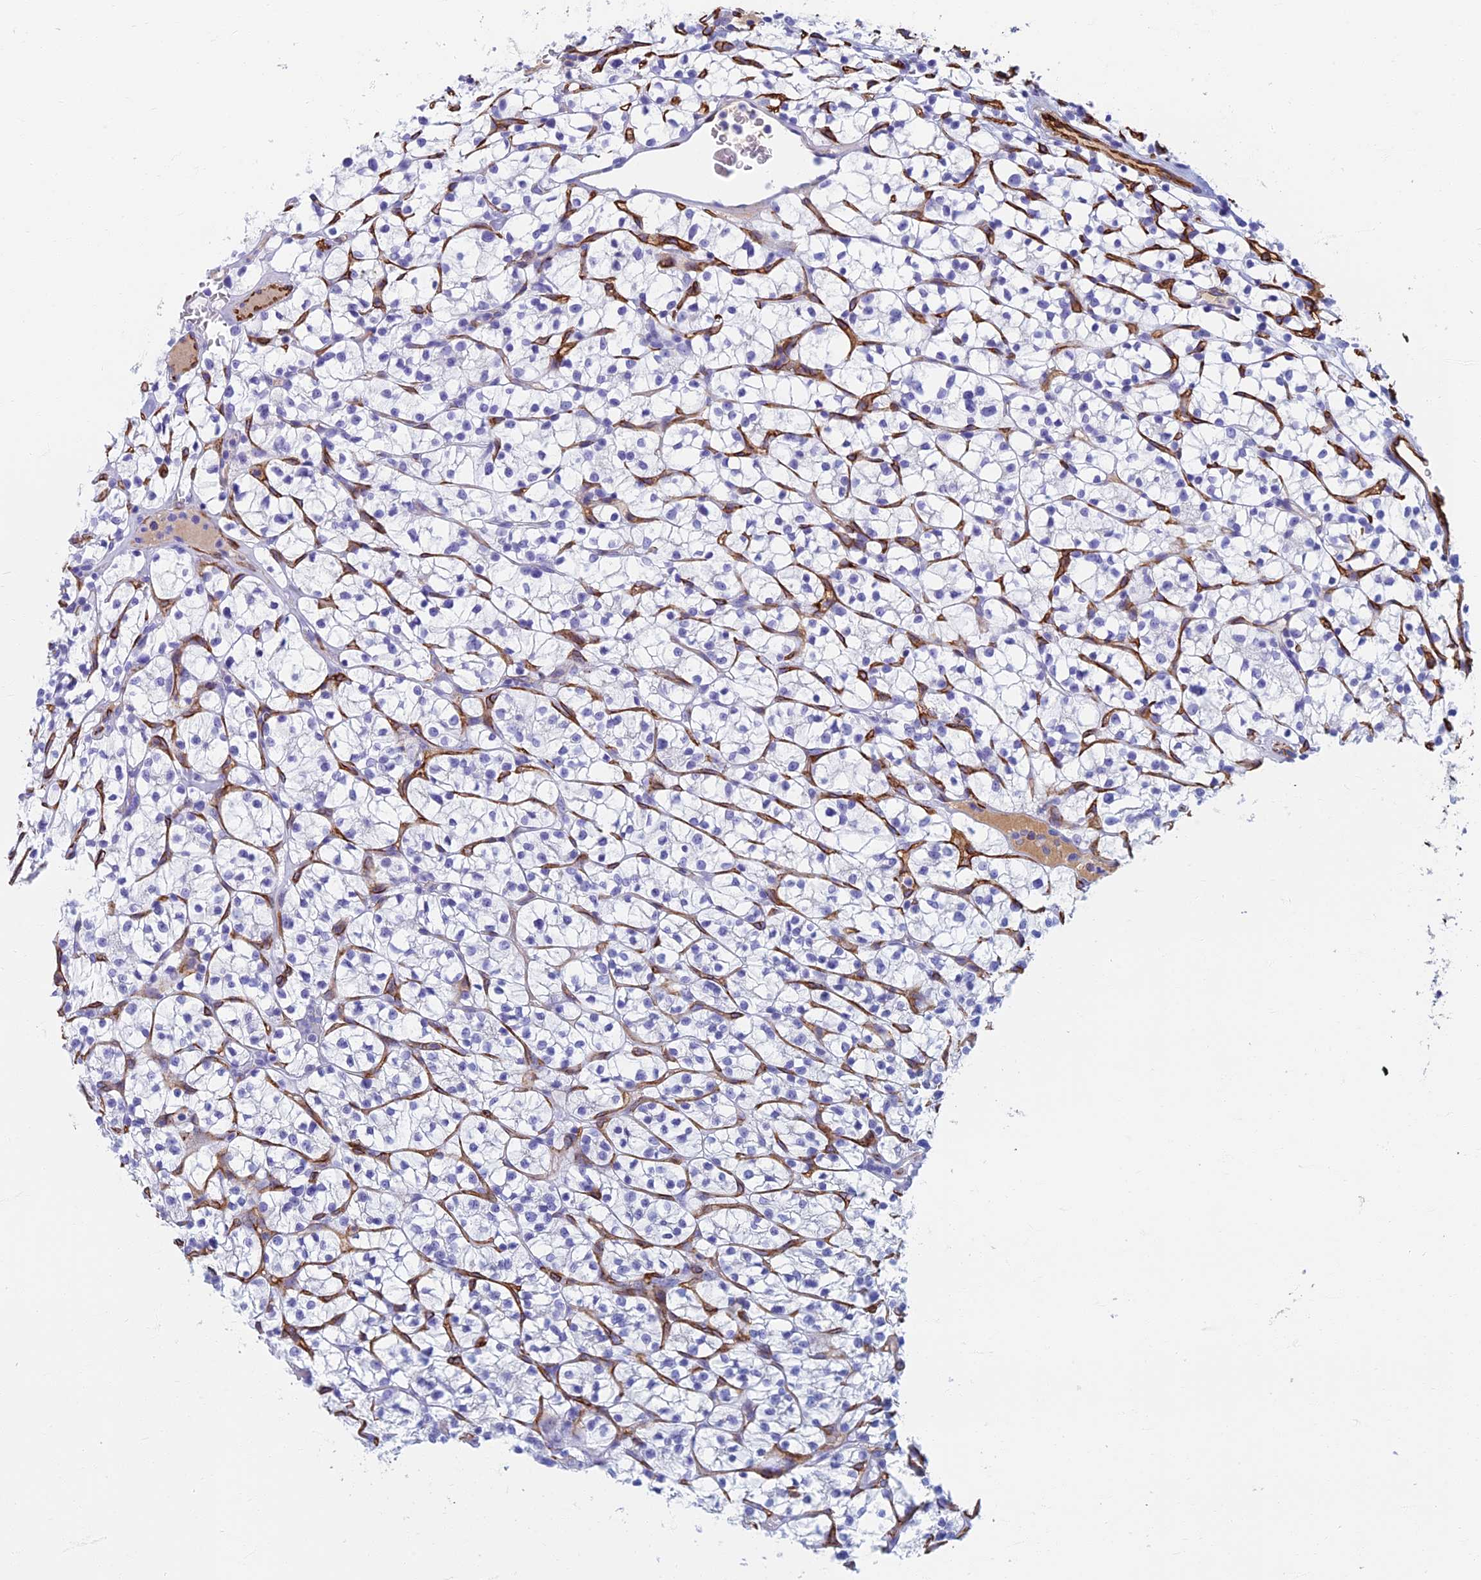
{"staining": {"intensity": "negative", "quantity": "none", "location": "none"}, "tissue": "renal cancer", "cell_type": "Tumor cells", "image_type": "cancer", "snomed": [{"axis": "morphology", "description": "Adenocarcinoma, NOS"}, {"axis": "topography", "description": "Kidney"}], "caption": "IHC of renal cancer (adenocarcinoma) reveals no staining in tumor cells.", "gene": "ETFRF1", "patient": {"sex": "female", "age": 64}}